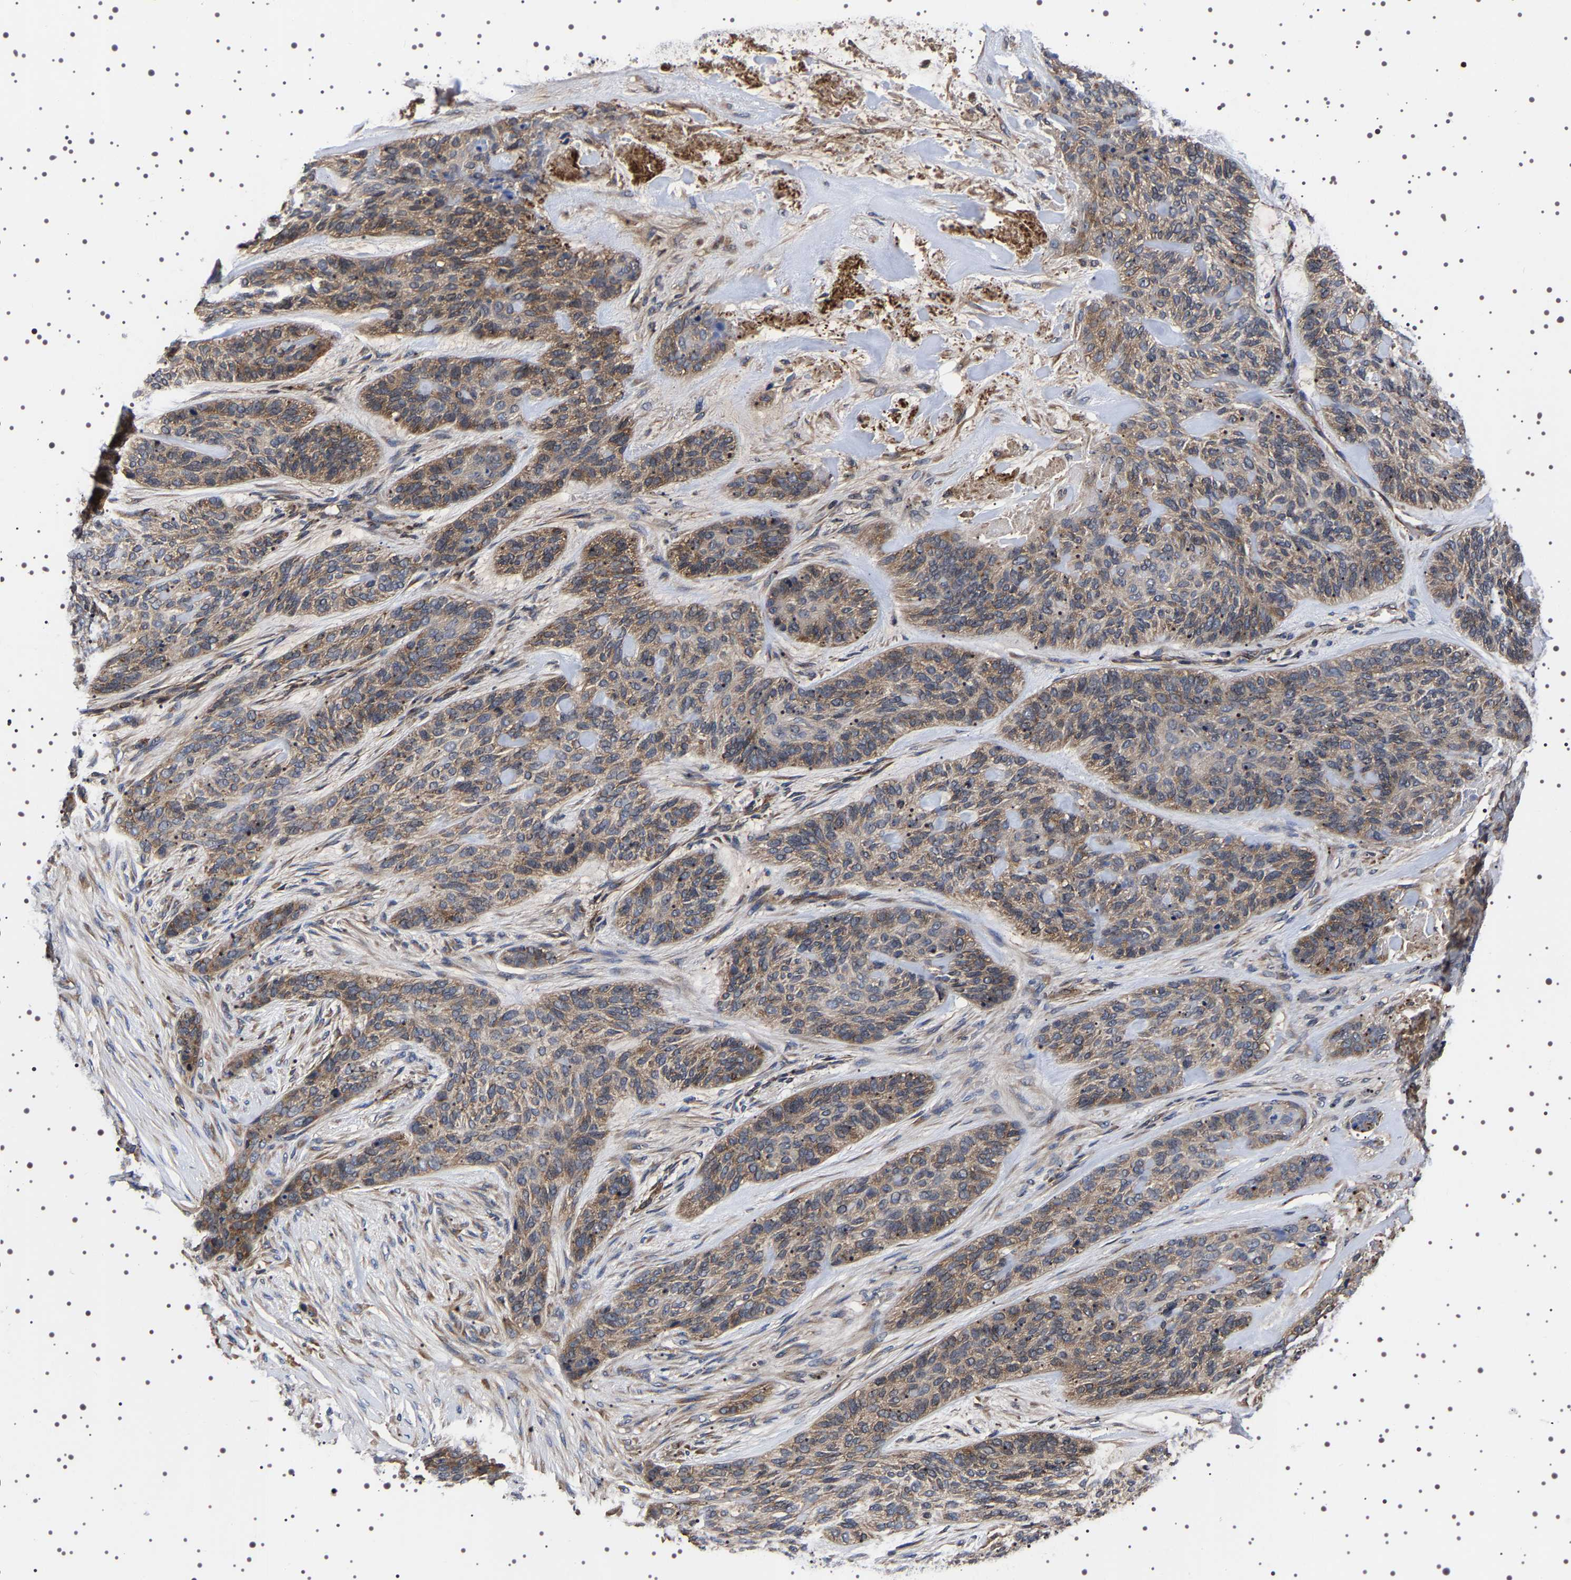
{"staining": {"intensity": "moderate", "quantity": "<25%", "location": "cytoplasmic/membranous"}, "tissue": "skin cancer", "cell_type": "Tumor cells", "image_type": "cancer", "snomed": [{"axis": "morphology", "description": "Basal cell carcinoma"}, {"axis": "topography", "description": "Skin"}], "caption": "This micrograph displays immunohistochemistry staining of skin cancer, with low moderate cytoplasmic/membranous positivity in about <25% of tumor cells.", "gene": "DARS1", "patient": {"sex": "male", "age": 55}}